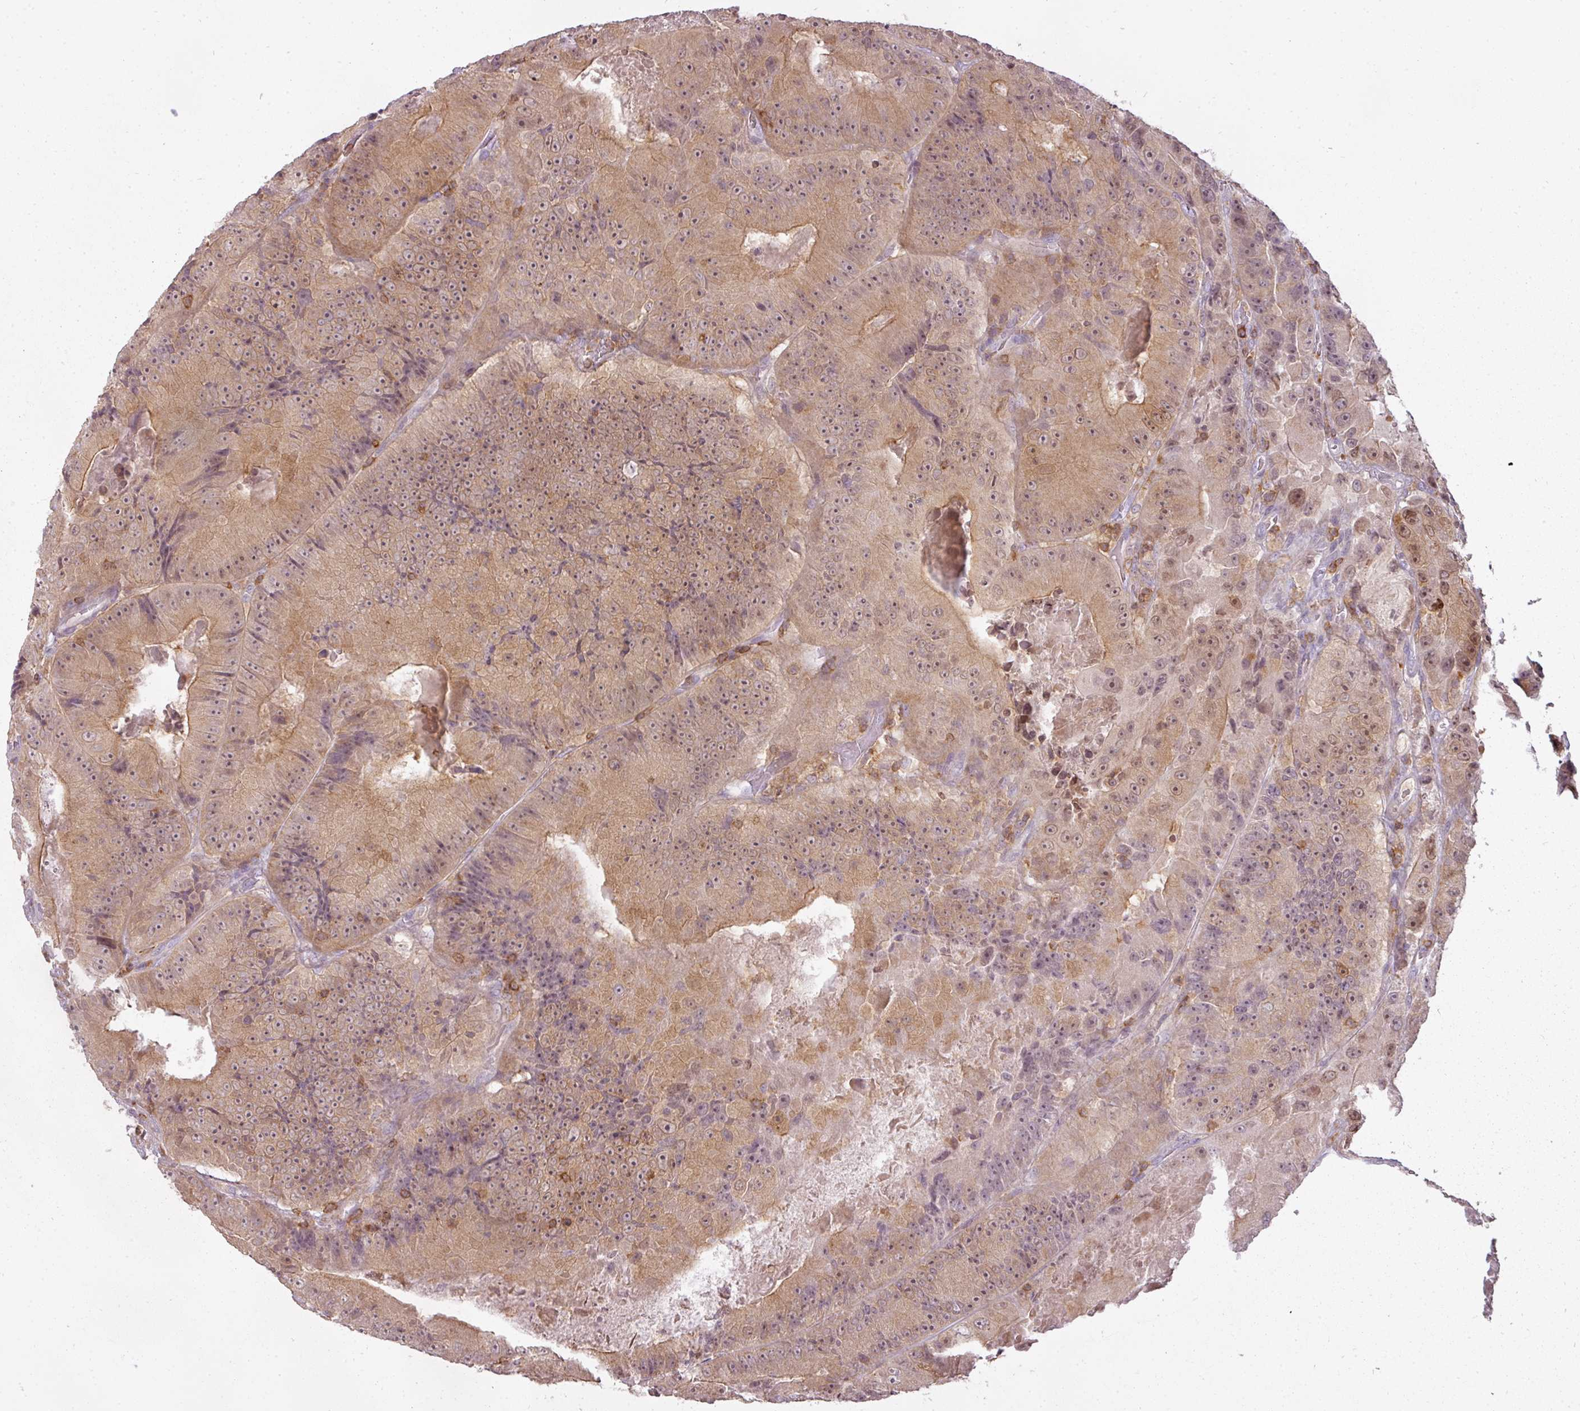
{"staining": {"intensity": "weak", "quantity": ">75%", "location": "cytoplasmic/membranous,nuclear"}, "tissue": "colorectal cancer", "cell_type": "Tumor cells", "image_type": "cancer", "snomed": [{"axis": "morphology", "description": "Adenocarcinoma, NOS"}, {"axis": "topography", "description": "Colon"}], "caption": "Weak cytoplasmic/membranous and nuclear expression for a protein is appreciated in about >75% of tumor cells of adenocarcinoma (colorectal) using IHC.", "gene": "STK4", "patient": {"sex": "female", "age": 86}}